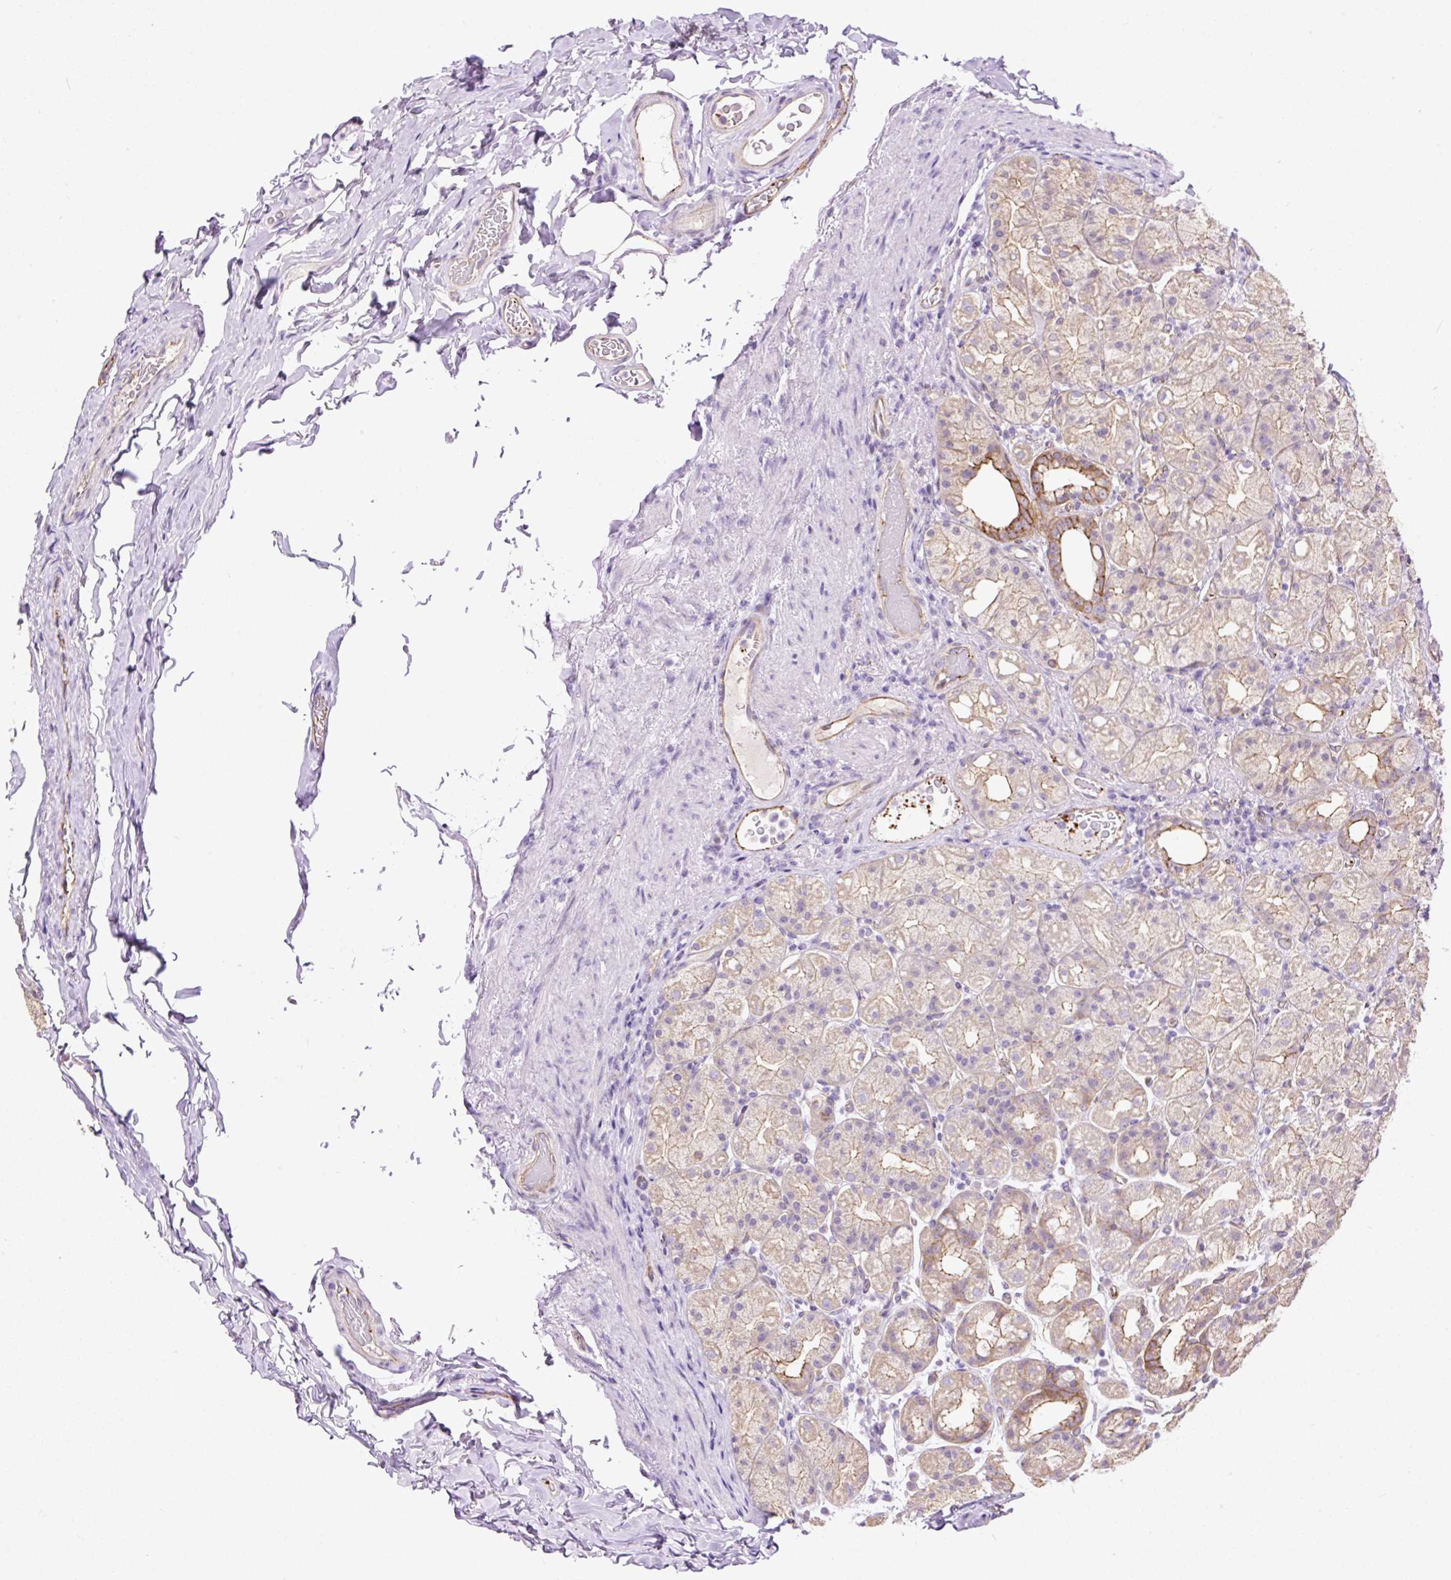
{"staining": {"intensity": "strong", "quantity": "25%-75%", "location": "cytoplasmic/membranous"}, "tissue": "stomach", "cell_type": "Glandular cells", "image_type": "normal", "snomed": [{"axis": "morphology", "description": "Normal tissue, NOS"}, {"axis": "topography", "description": "Stomach, upper"}, {"axis": "topography", "description": "Stomach"}], "caption": "Stomach stained with immunohistochemistry (IHC) displays strong cytoplasmic/membranous expression in about 25%-75% of glandular cells. The staining was performed using DAB (3,3'-diaminobenzidine), with brown indicating positive protein expression. Nuclei are stained blue with hematoxylin.", "gene": "MAGEB16", "patient": {"sex": "male", "age": 68}}